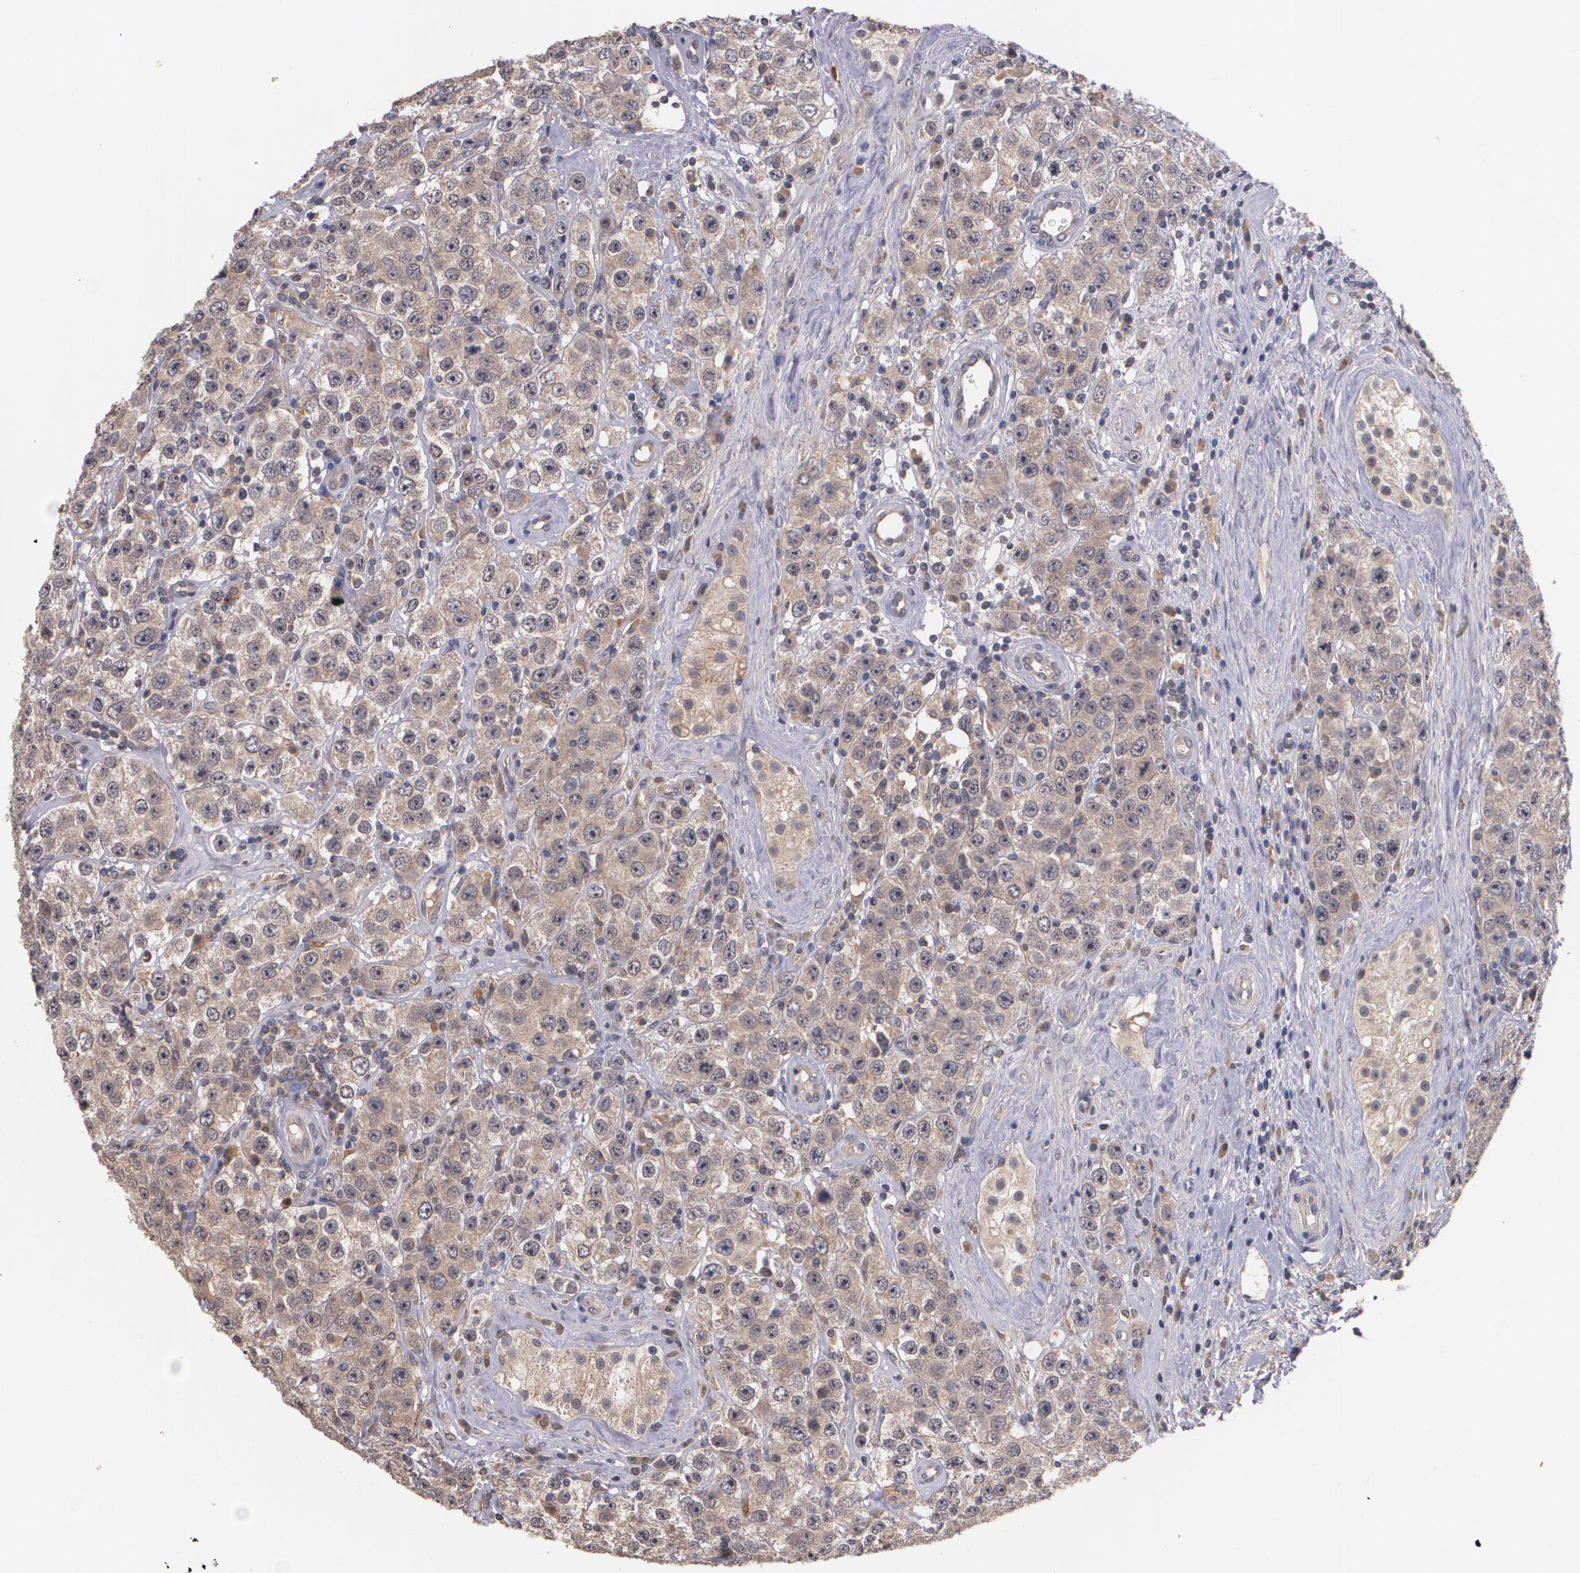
{"staining": {"intensity": "moderate", "quantity": ">75%", "location": "cytoplasmic/membranous"}, "tissue": "testis cancer", "cell_type": "Tumor cells", "image_type": "cancer", "snomed": [{"axis": "morphology", "description": "Seminoma, NOS"}, {"axis": "topography", "description": "Testis"}], "caption": "A brown stain highlights moderate cytoplasmic/membranous expression of a protein in testis cancer (seminoma) tumor cells.", "gene": "IFNGR2", "patient": {"sex": "male", "age": 52}}